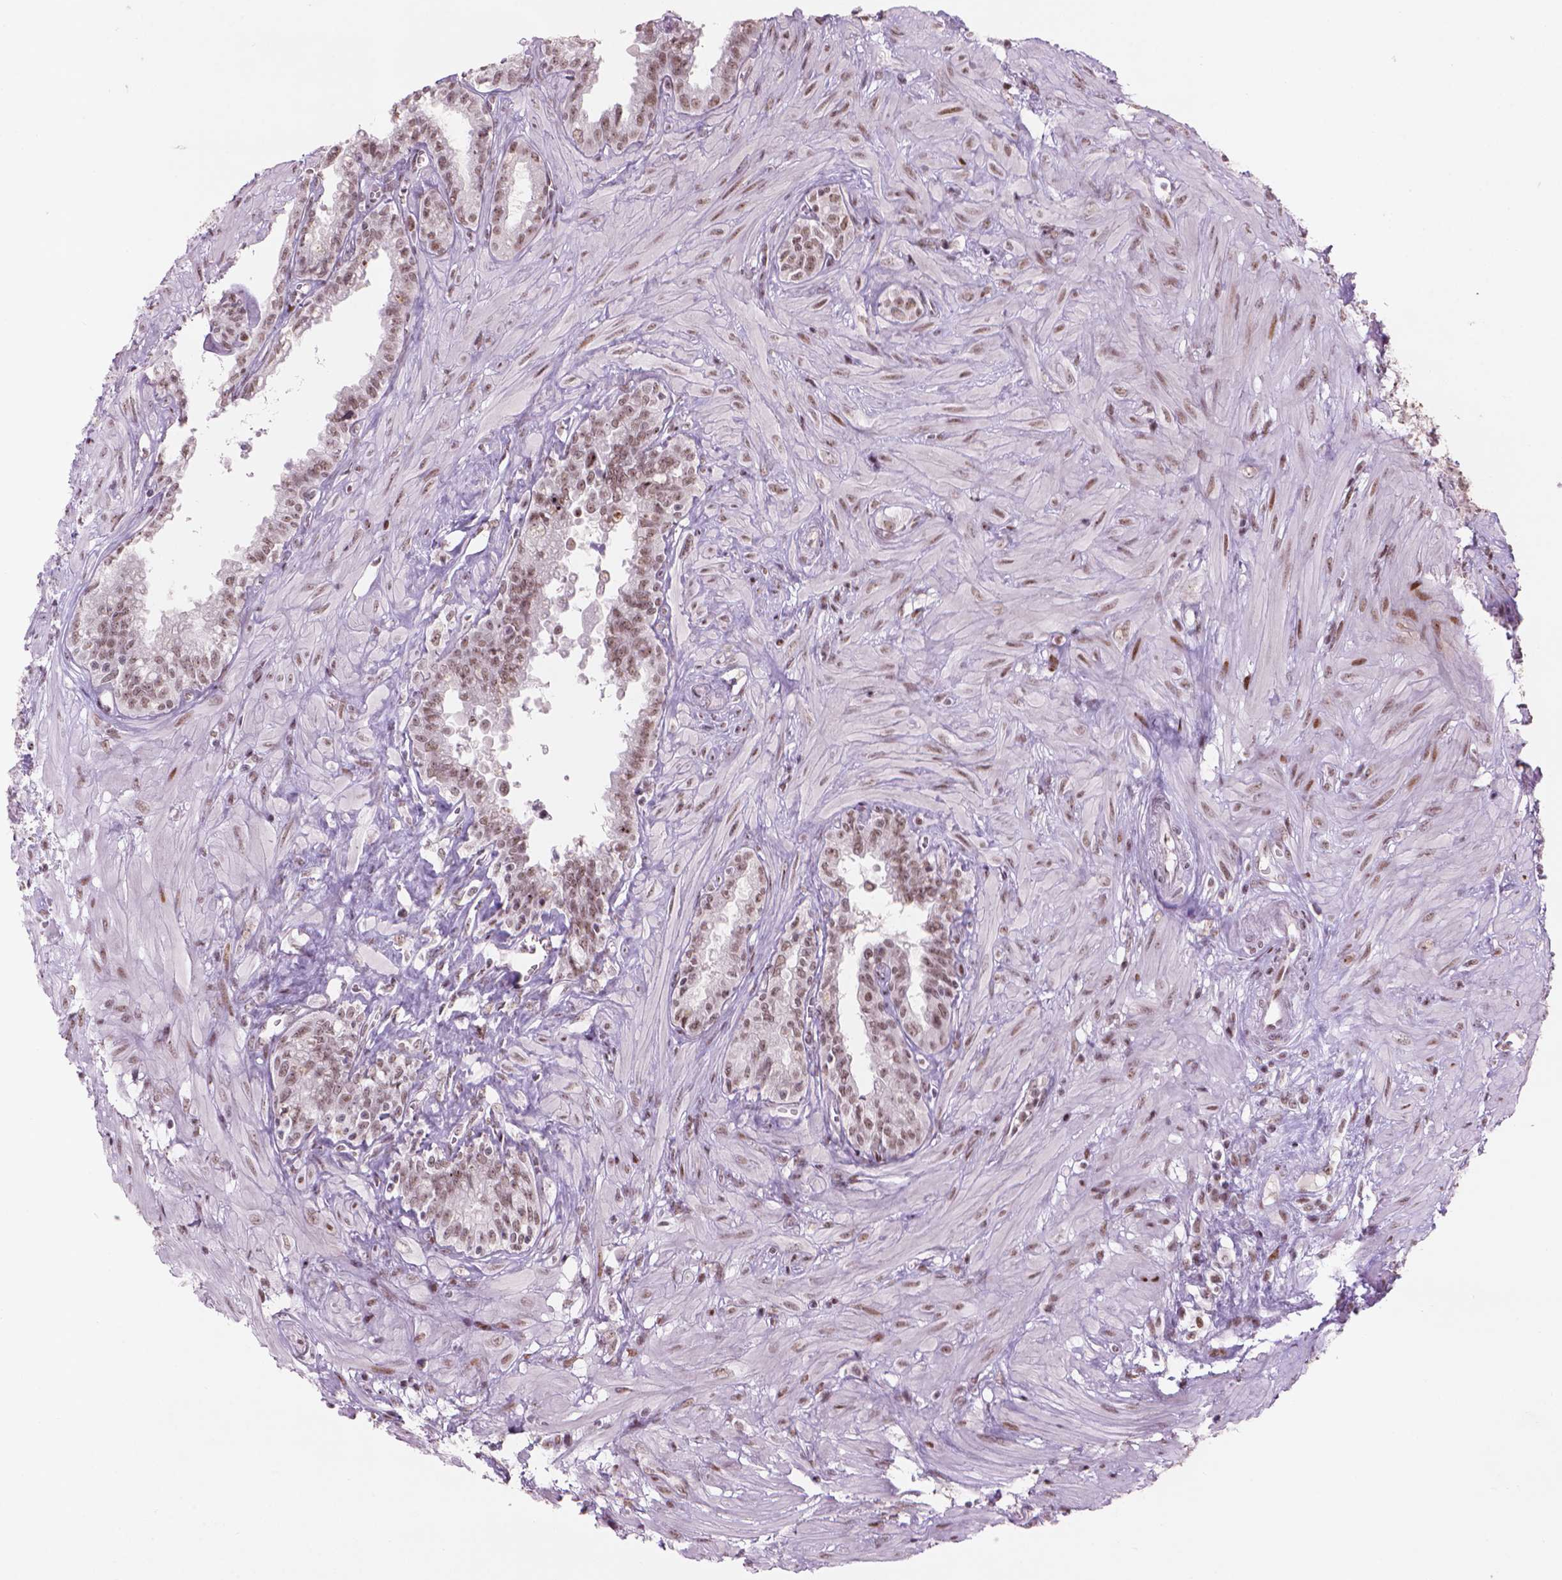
{"staining": {"intensity": "moderate", "quantity": ">75%", "location": "nuclear"}, "tissue": "seminal vesicle", "cell_type": "Glandular cells", "image_type": "normal", "snomed": [{"axis": "morphology", "description": "Normal tissue, NOS"}, {"axis": "morphology", "description": "Urothelial carcinoma, NOS"}, {"axis": "topography", "description": "Urinary bladder"}, {"axis": "topography", "description": "Seminal veicle"}], "caption": "Protein positivity by immunohistochemistry (IHC) shows moderate nuclear positivity in approximately >75% of glandular cells in unremarkable seminal vesicle.", "gene": "HES7", "patient": {"sex": "male", "age": 76}}